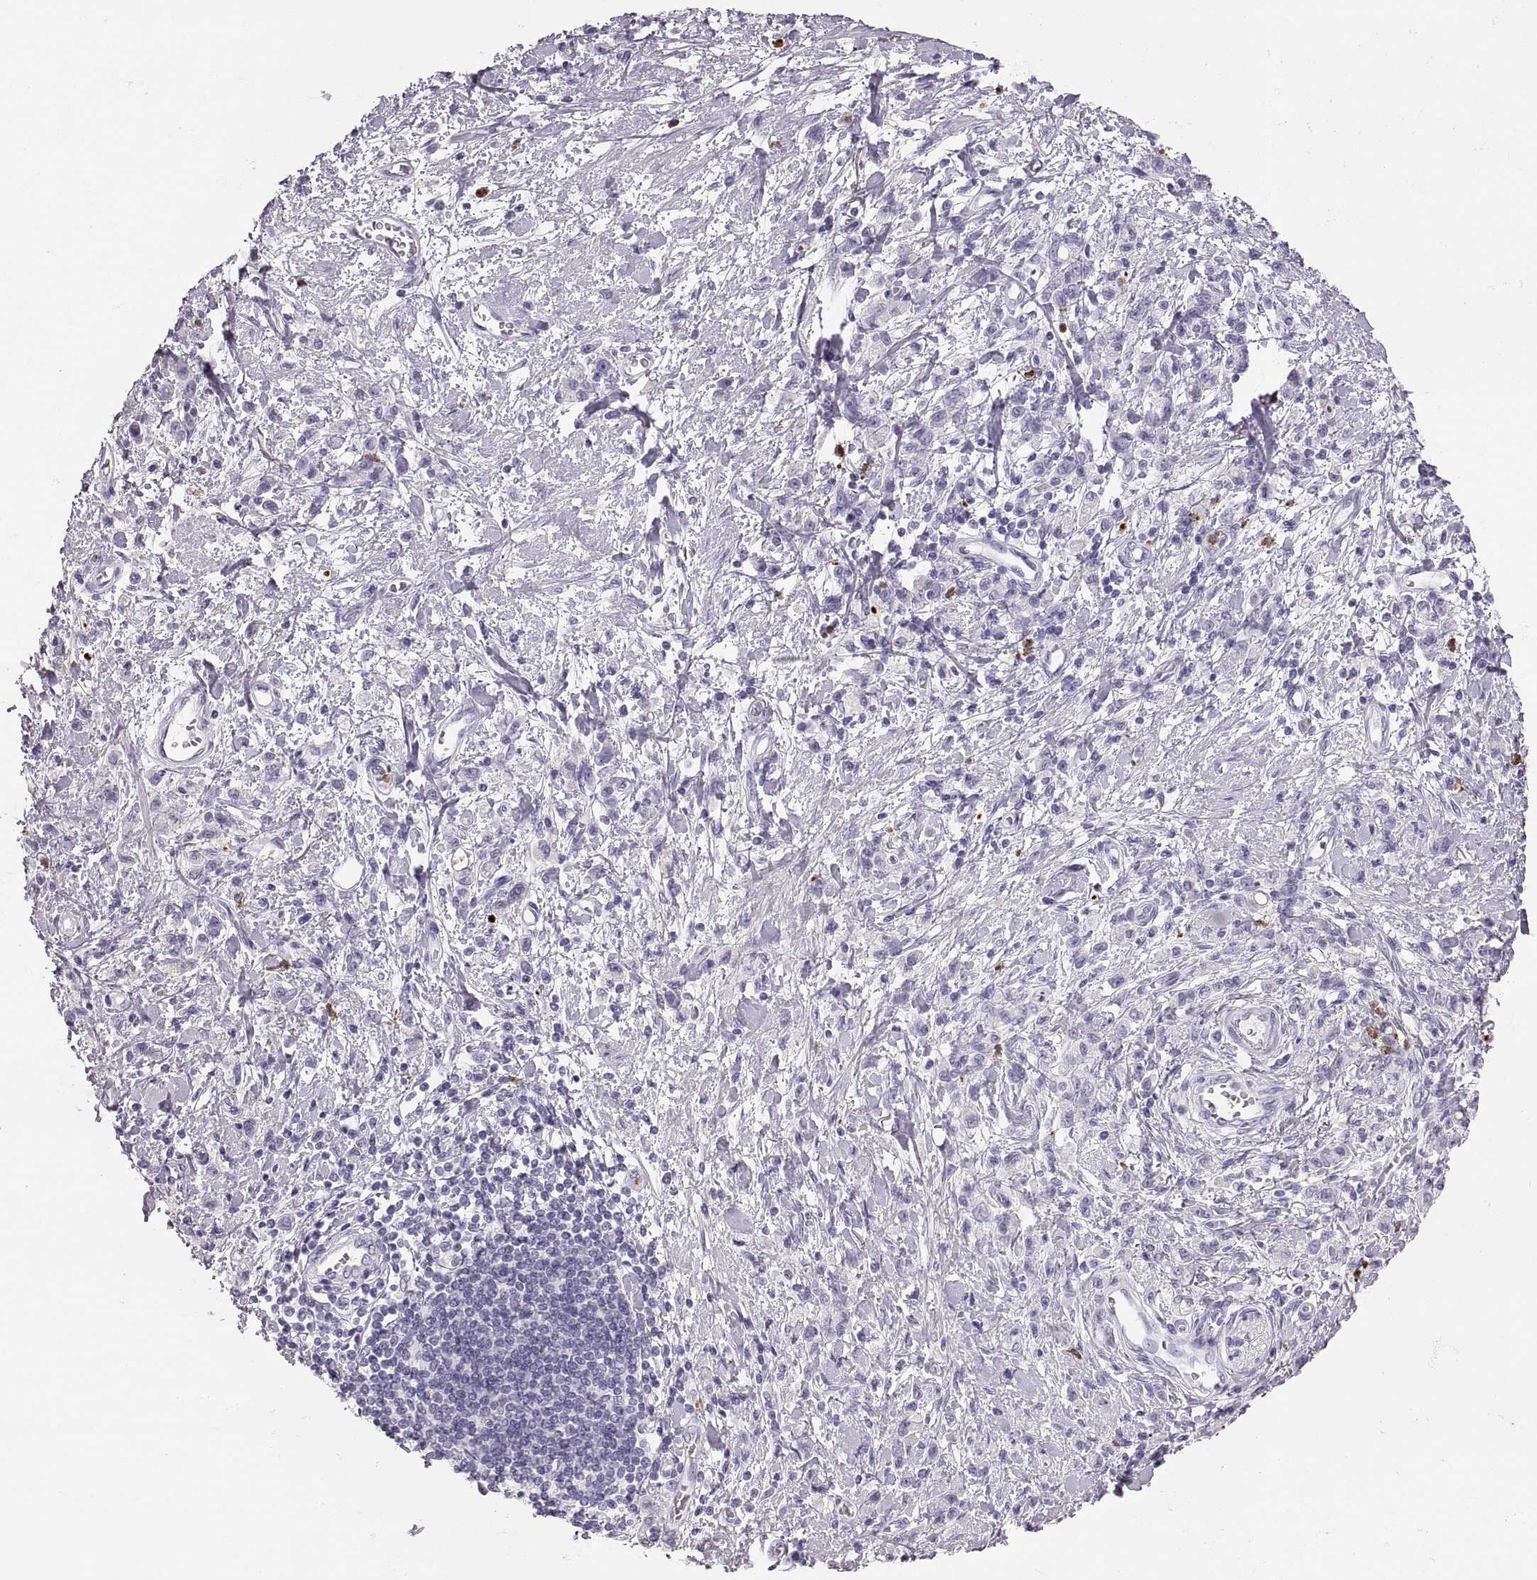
{"staining": {"intensity": "negative", "quantity": "none", "location": "none"}, "tissue": "stomach cancer", "cell_type": "Tumor cells", "image_type": "cancer", "snomed": [{"axis": "morphology", "description": "Adenocarcinoma, NOS"}, {"axis": "topography", "description": "Stomach"}], "caption": "Image shows no significant protein staining in tumor cells of stomach cancer.", "gene": "MILR1", "patient": {"sex": "male", "age": 77}}